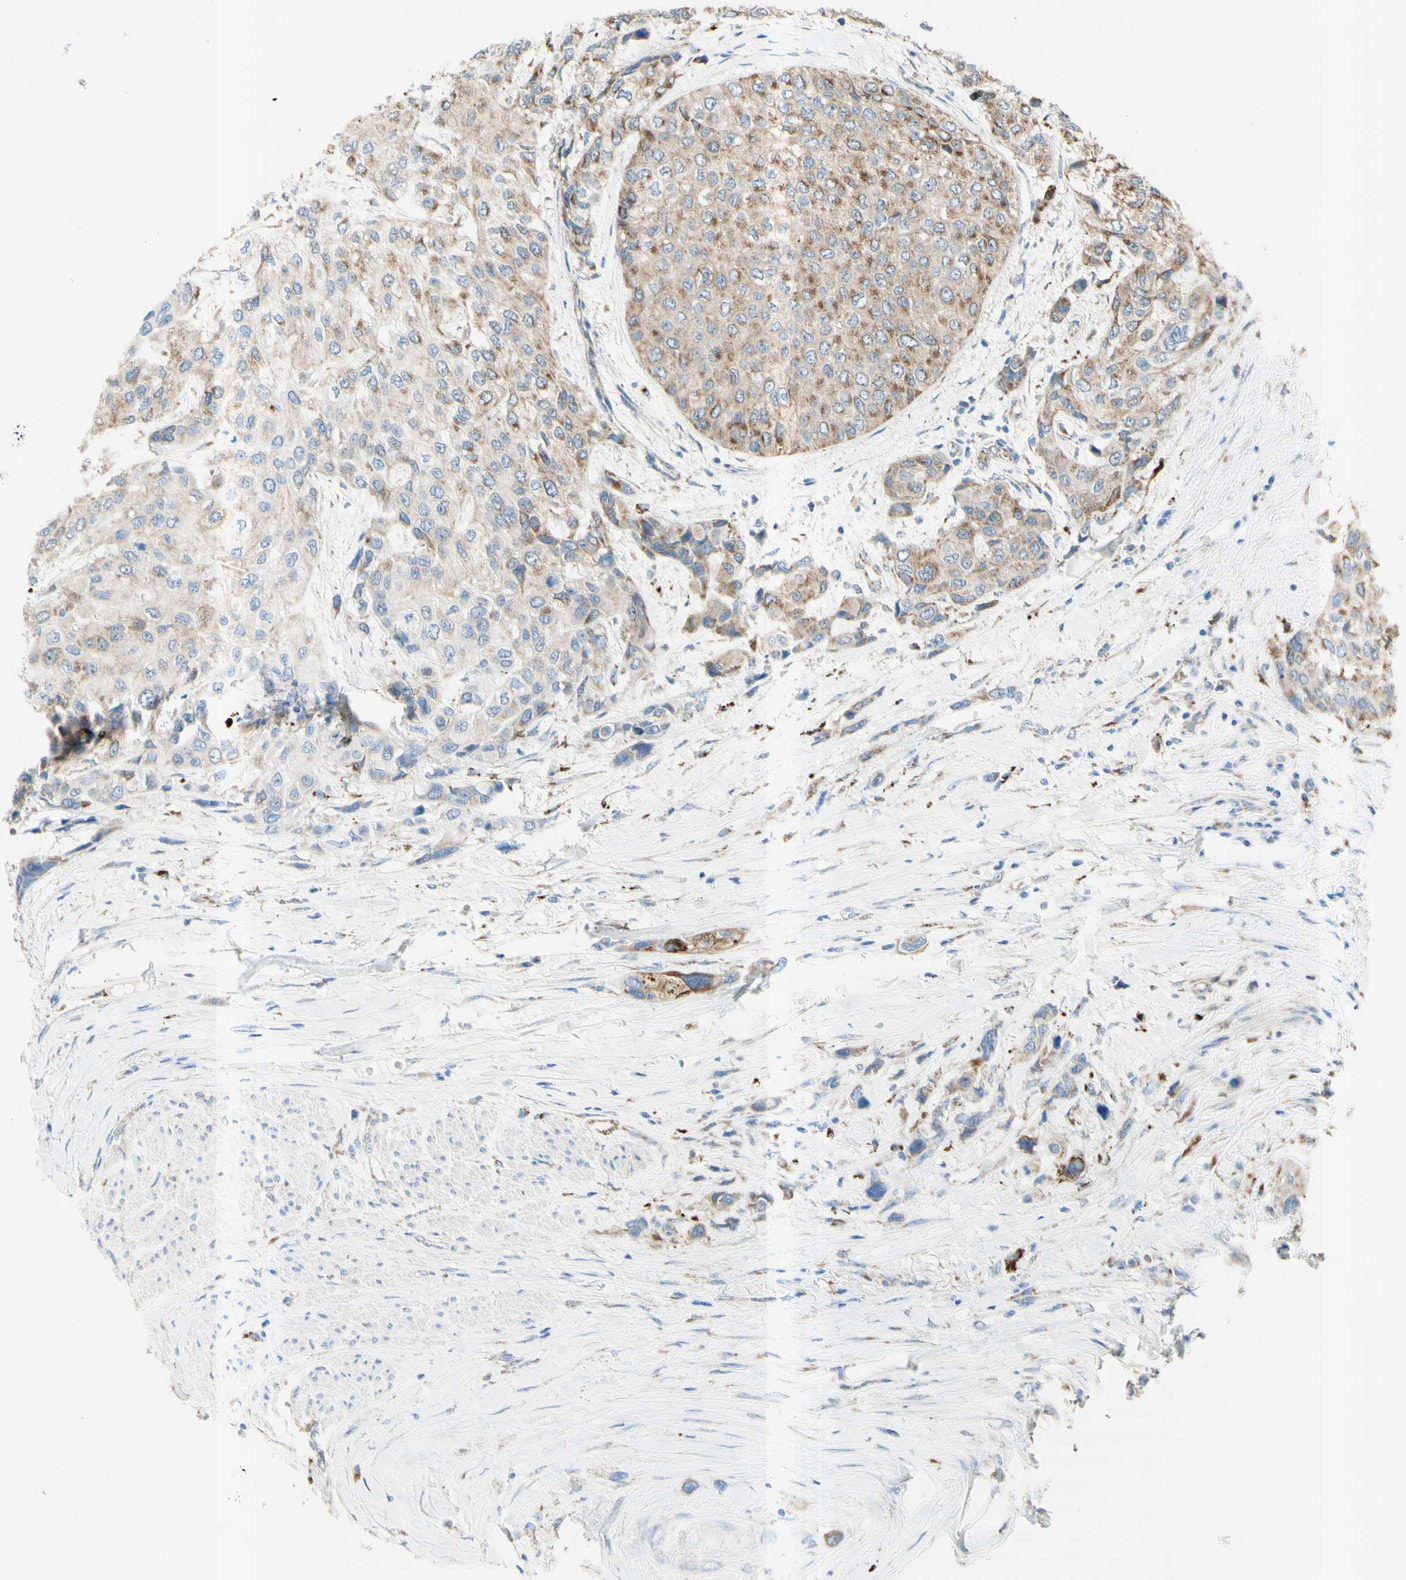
{"staining": {"intensity": "moderate", "quantity": "25%-75%", "location": "cytoplasmic/membranous"}, "tissue": "urothelial cancer", "cell_type": "Tumor cells", "image_type": "cancer", "snomed": [{"axis": "morphology", "description": "Urothelial carcinoma, High grade"}, {"axis": "topography", "description": "Urinary bladder"}], "caption": "A high-resolution micrograph shows immunohistochemistry staining of high-grade urothelial carcinoma, which reveals moderate cytoplasmic/membranous staining in approximately 25%-75% of tumor cells.", "gene": "URB2", "patient": {"sex": "female", "age": 56}}